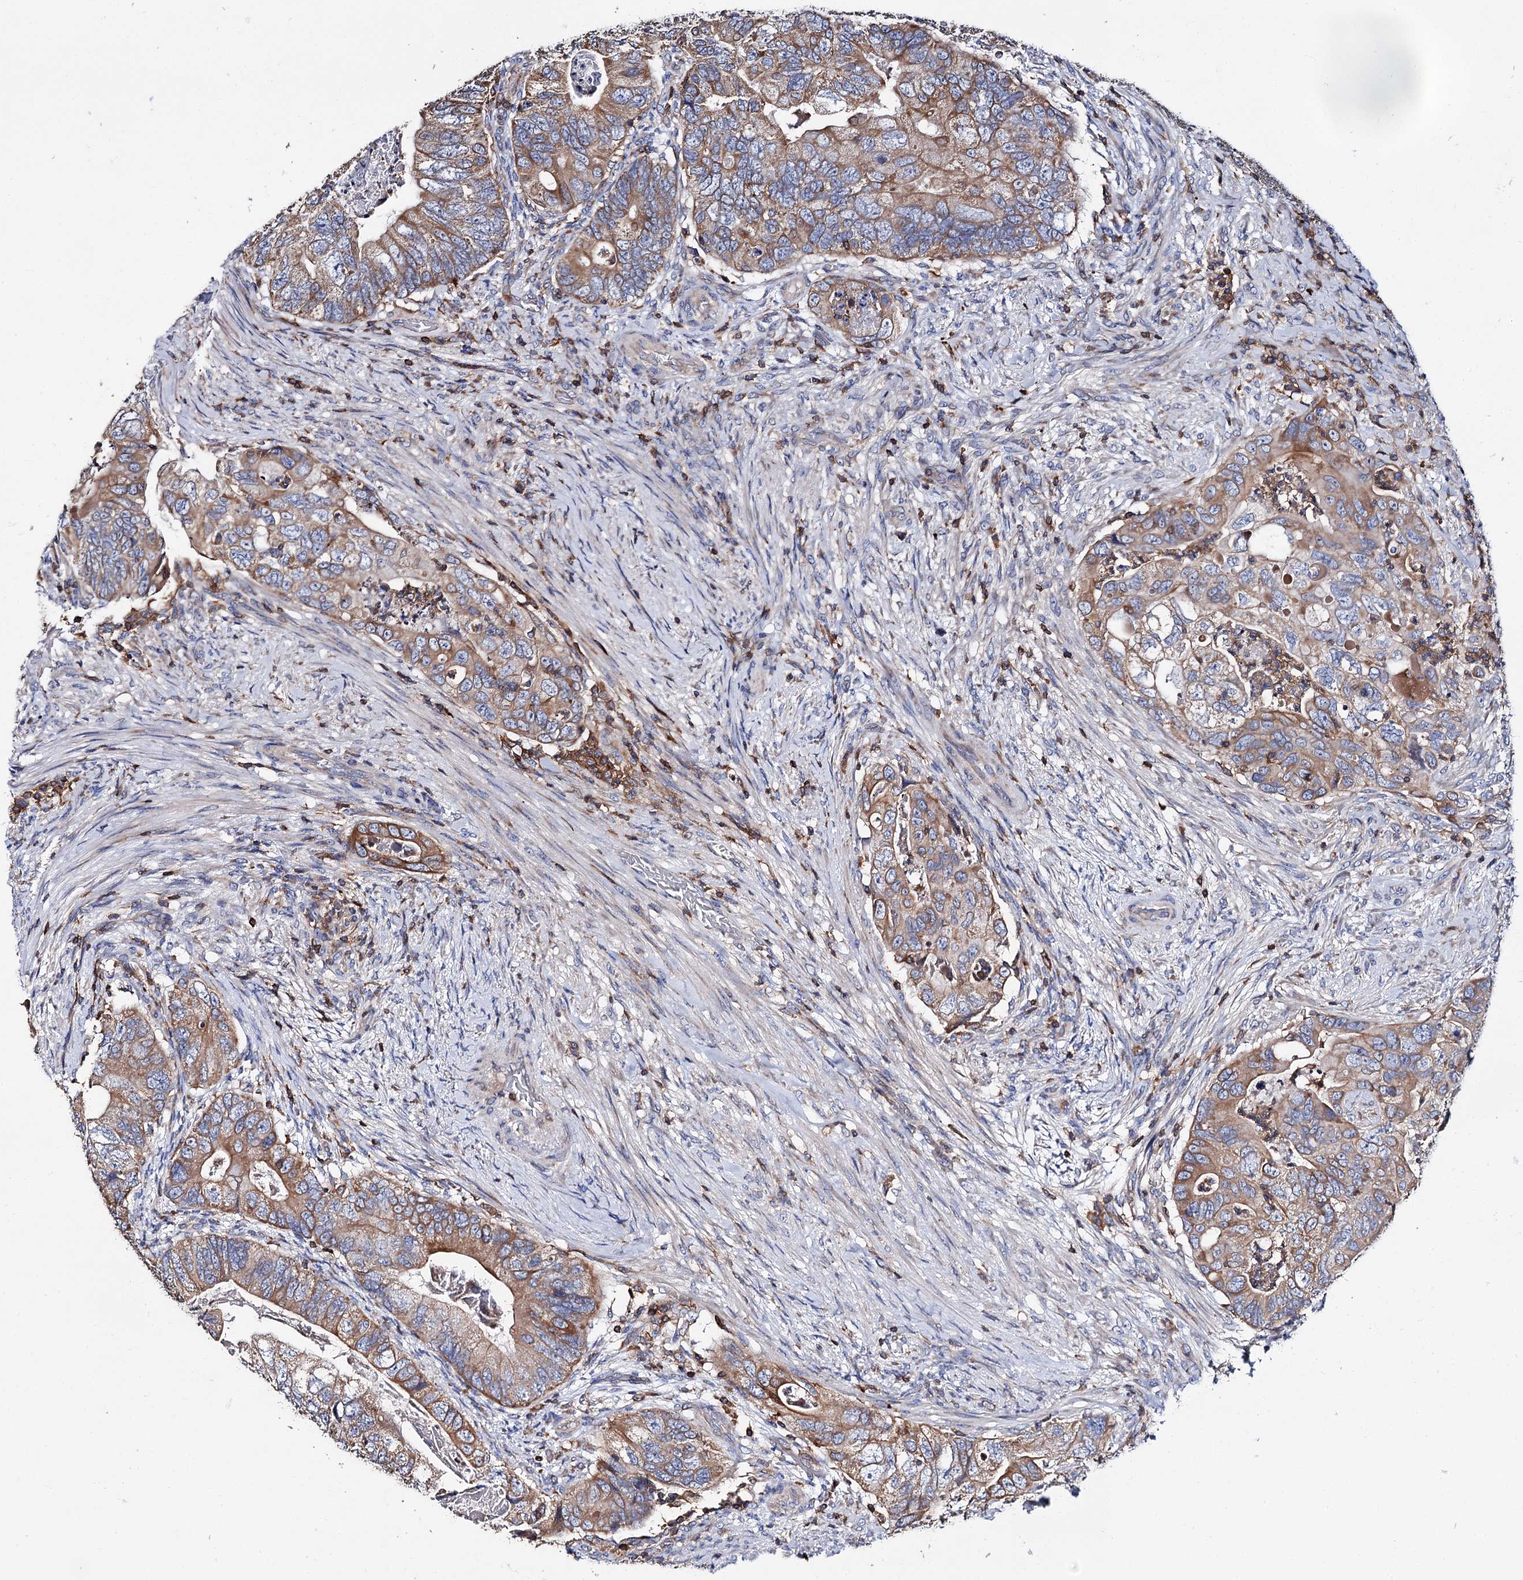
{"staining": {"intensity": "moderate", "quantity": ">75%", "location": "cytoplasmic/membranous"}, "tissue": "colorectal cancer", "cell_type": "Tumor cells", "image_type": "cancer", "snomed": [{"axis": "morphology", "description": "Adenocarcinoma, NOS"}, {"axis": "topography", "description": "Rectum"}], "caption": "IHC of colorectal cancer (adenocarcinoma) exhibits medium levels of moderate cytoplasmic/membranous expression in approximately >75% of tumor cells.", "gene": "UBASH3B", "patient": {"sex": "male", "age": 63}}